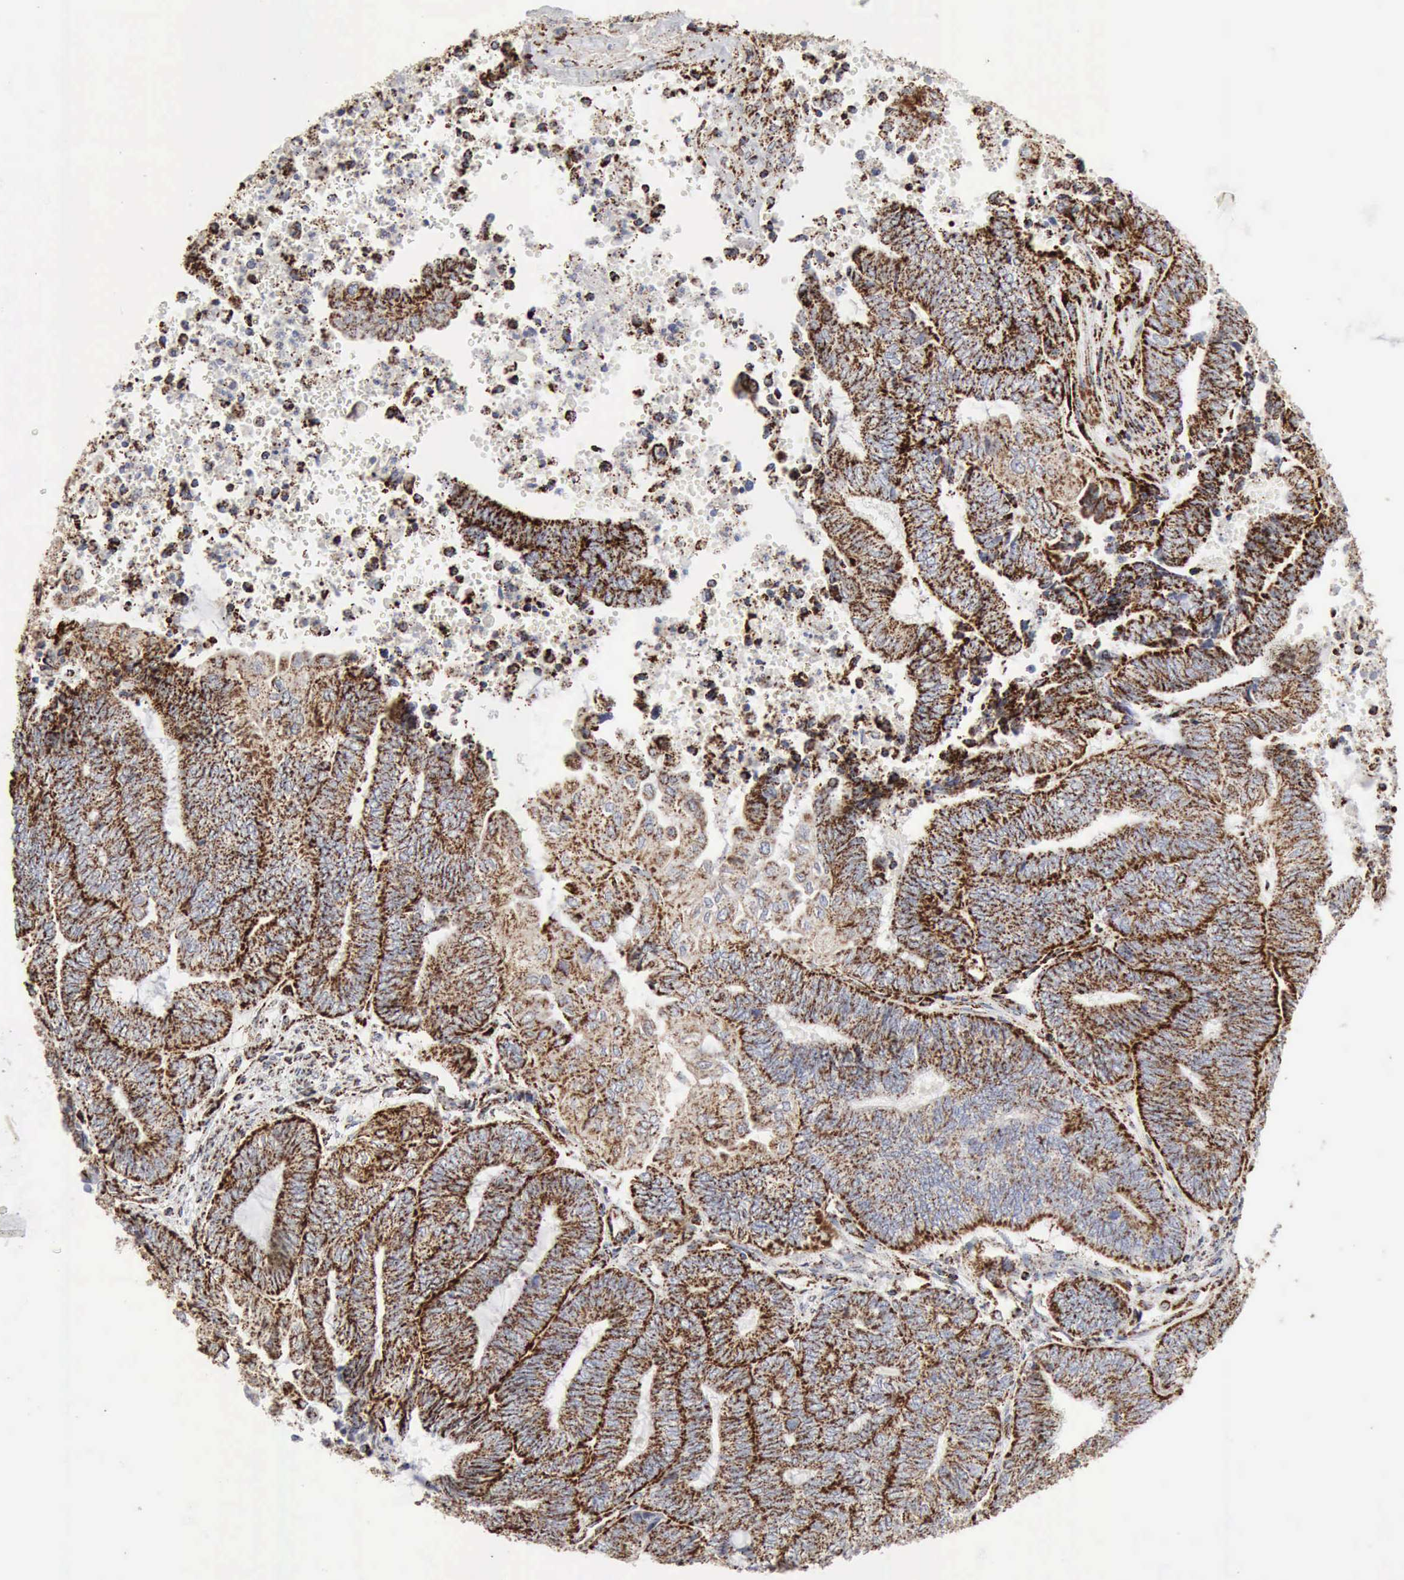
{"staining": {"intensity": "strong", "quantity": ">75%", "location": "cytoplasmic/membranous"}, "tissue": "endometrial cancer", "cell_type": "Tumor cells", "image_type": "cancer", "snomed": [{"axis": "morphology", "description": "Adenocarcinoma, NOS"}, {"axis": "topography", "description": "Uterus"}, {"axis": "topography", "description": "Endometrium"}], "caption": "Immunohistochemistry micrograph of endometrial cancer (adenocarcinoma) stained for a protein (brown), which shows high levels of strong cytoplasmic/membranous expression in about >75% of tumor cells.", "gene": "ACO2", "patient": {"sex": "female", "age": 70}}